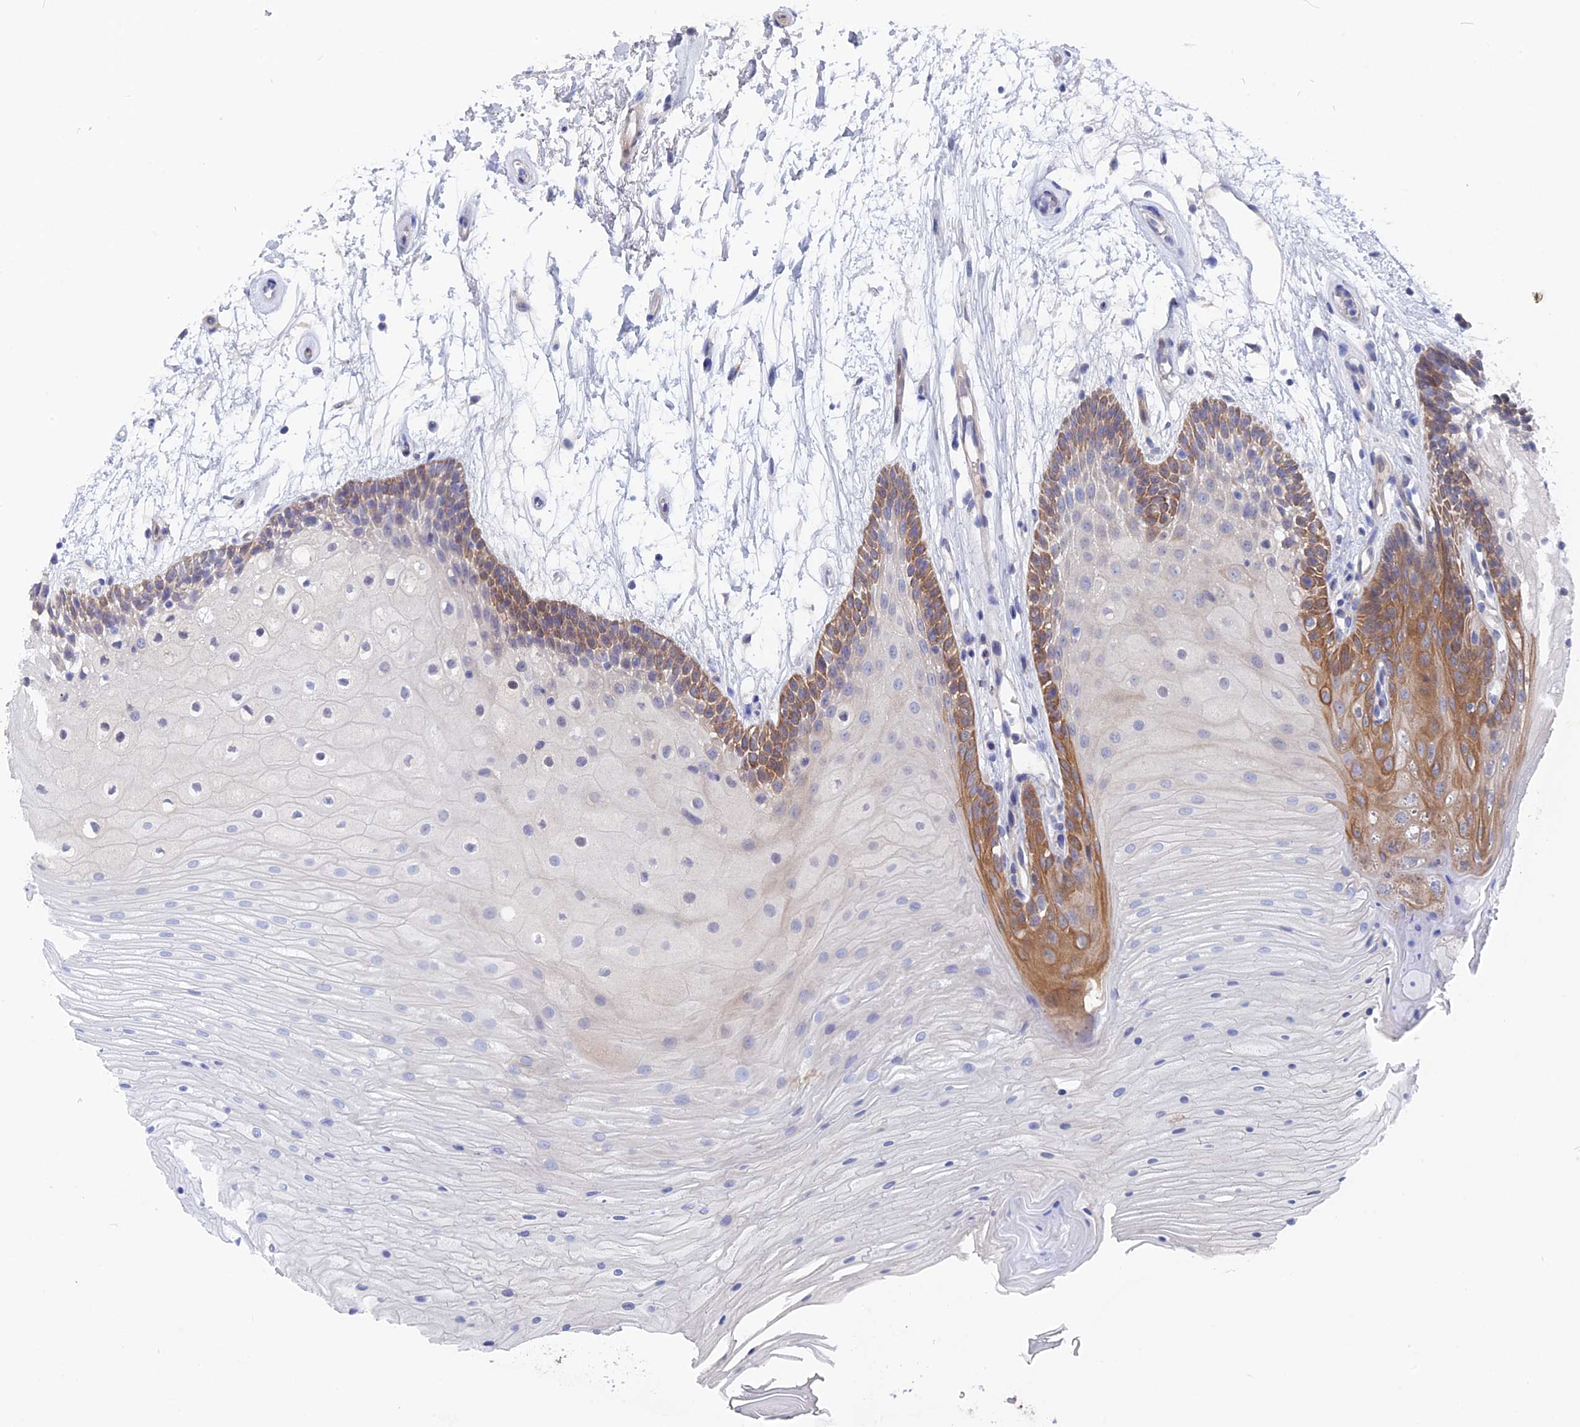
{"staining": {"intensity": "moderate", "quantity": "<25%", "location": "cytoplasmic/membranous"}, "tissue": "oral mucosa", "cell_type": "Squamous epithelial cells", "image_type": "normal", "snomed": [{"axis": "morphology", "description": "Normal tissue, NOS"}, {"axis": "topography", "description": "Oral tissue"}], "caption": "Immunohistochemistry histopathology image of unremarkable human oral mucosa stained for a protein (brown), which exhibits low levels of moderate cytoplasmic/membranous positivity in approximately <25% of squamous epithelial cells.", "gene": "DACT3", "patient": {"sex": "female", "age": 80}}